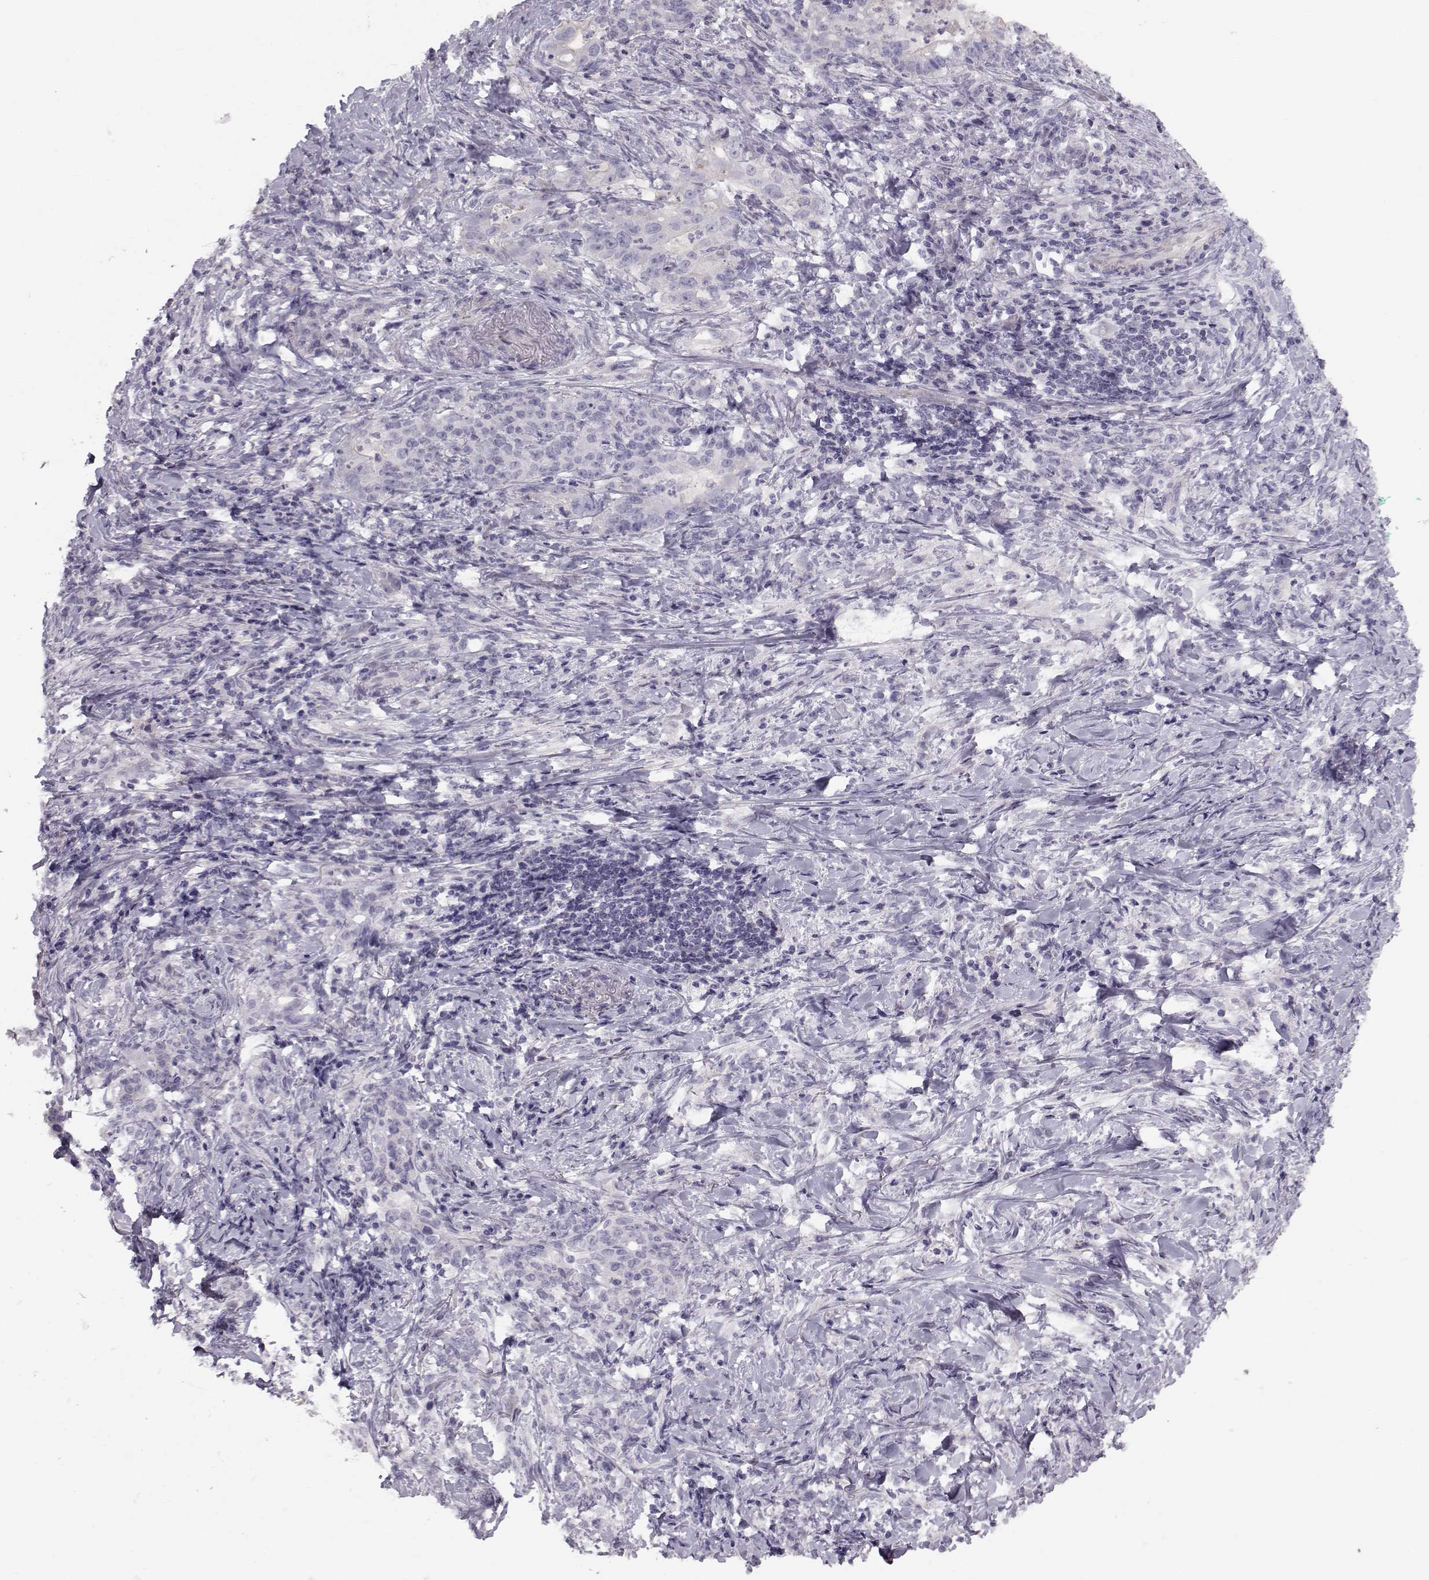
{"staining": {"intensity": "negative", "quantity": "none", "location": "none"}, "tissue": "stomach cancer", "cell_type": "Tumor cells", "image_type": "cancer", "snomed": [{"axis": "morphology", "description": "Adenocarcinoma, NOS"}, {"axis": "topography", "description": "Stomach, lower"}], "caption": "Immunohistochemical staining of human adenocarcinoma (stomach) displays no significant staining in tumor cells.", "gene": "GARIN3", "patient": {"sex": "male", "age": 88}}